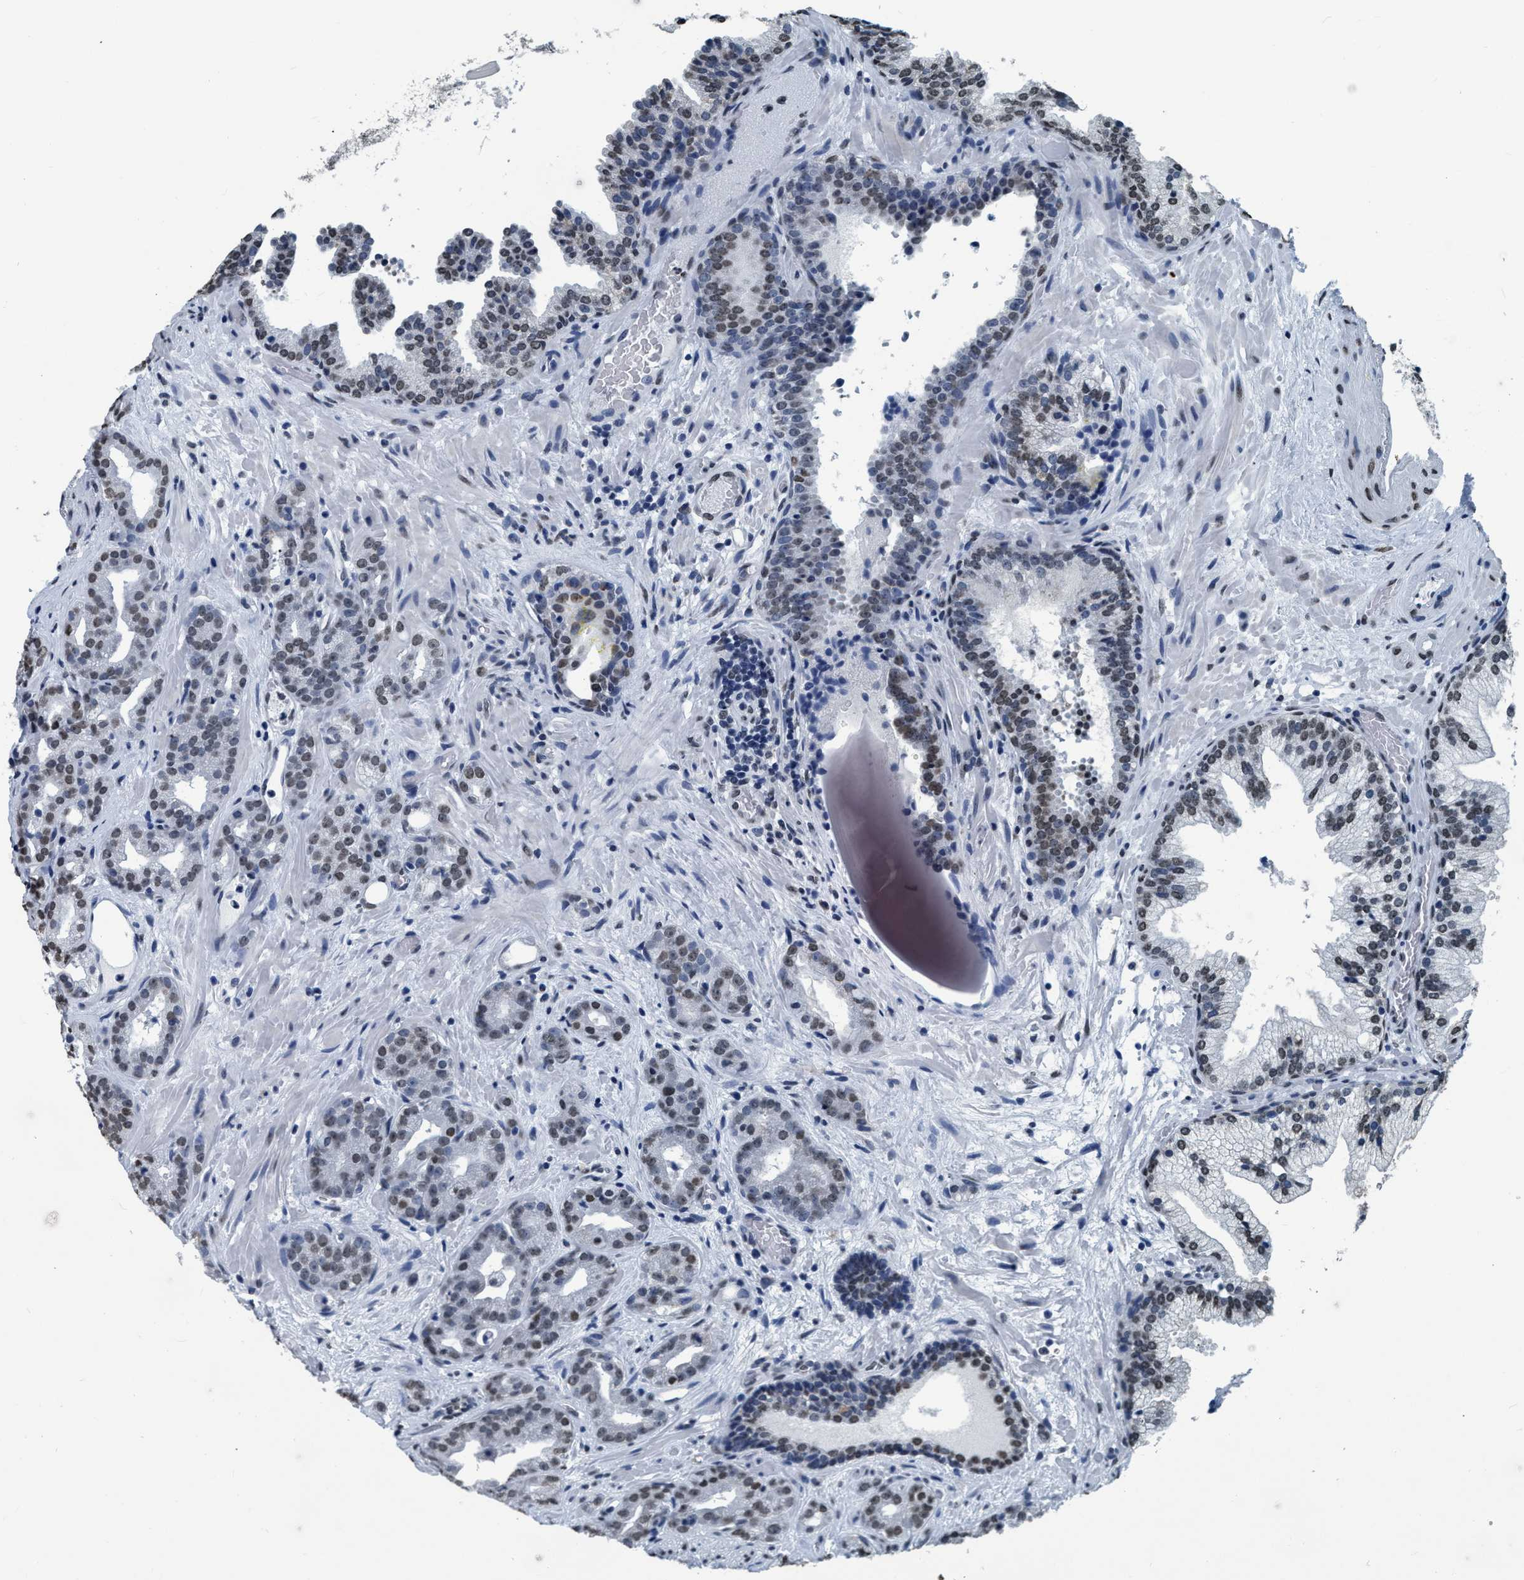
{"staining": {"intensity": "weak", "quantity": ">75%", "location": "nuclear"}, "tissue": "prostate cancer", "cell_type": "Tumor cells", "image_type": "cancer", "snomed": [{"axis": "morphology", "description": "Adenocarcinoma, Low grade"}, {"axis": "topography", "description": "Prostate"}], "caption": "The photomicrograph exhibits staining of prostate cancer (adenocarcinoma (low-grade)), revealing weak nuclear protein staining (brown color) within tumor cells.", "gene": "CCNE2", "patient": {"sex": "male", "age": 63}}